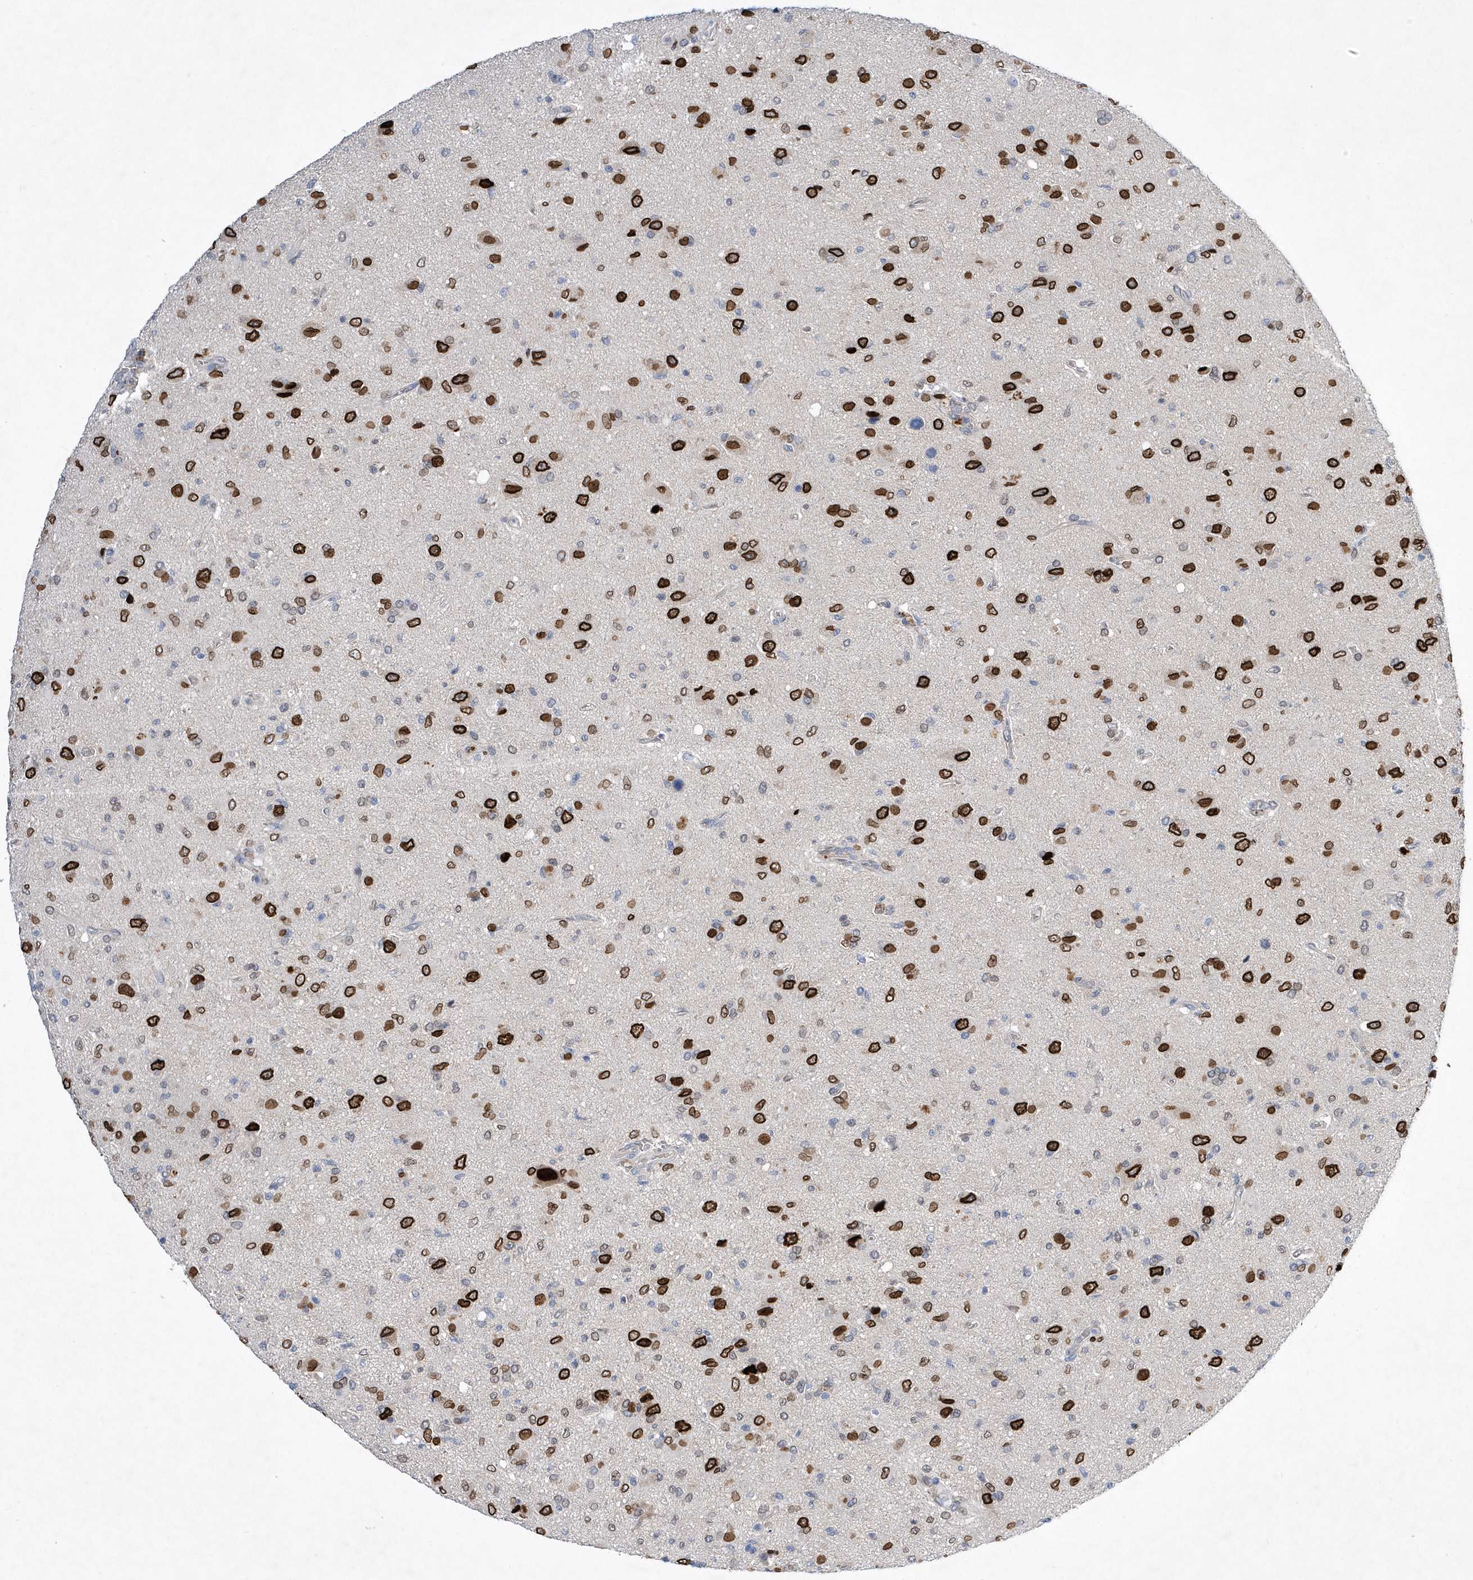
{"staining": {"intensity": "strong", "quantity": ">75%", "location": "cytoplasmic/membranous,nuclear"}, "tissue": "glioma", "cell_type": "Tumor cells", "image_type": "cancer", "snomed": [{"axis": "morphology", "description": "Glioma, malignant, High grade"}, {"axis": "topography", "description": "Brain"}], "caption": "Immunohistochemical staining of human glioma shows high levels of strong cytoplasmic/membranous and nuclear expression in about >75% of tumor cells.", "gene": "ZNF875", "patient": {"sex": "female", "age": 57}}